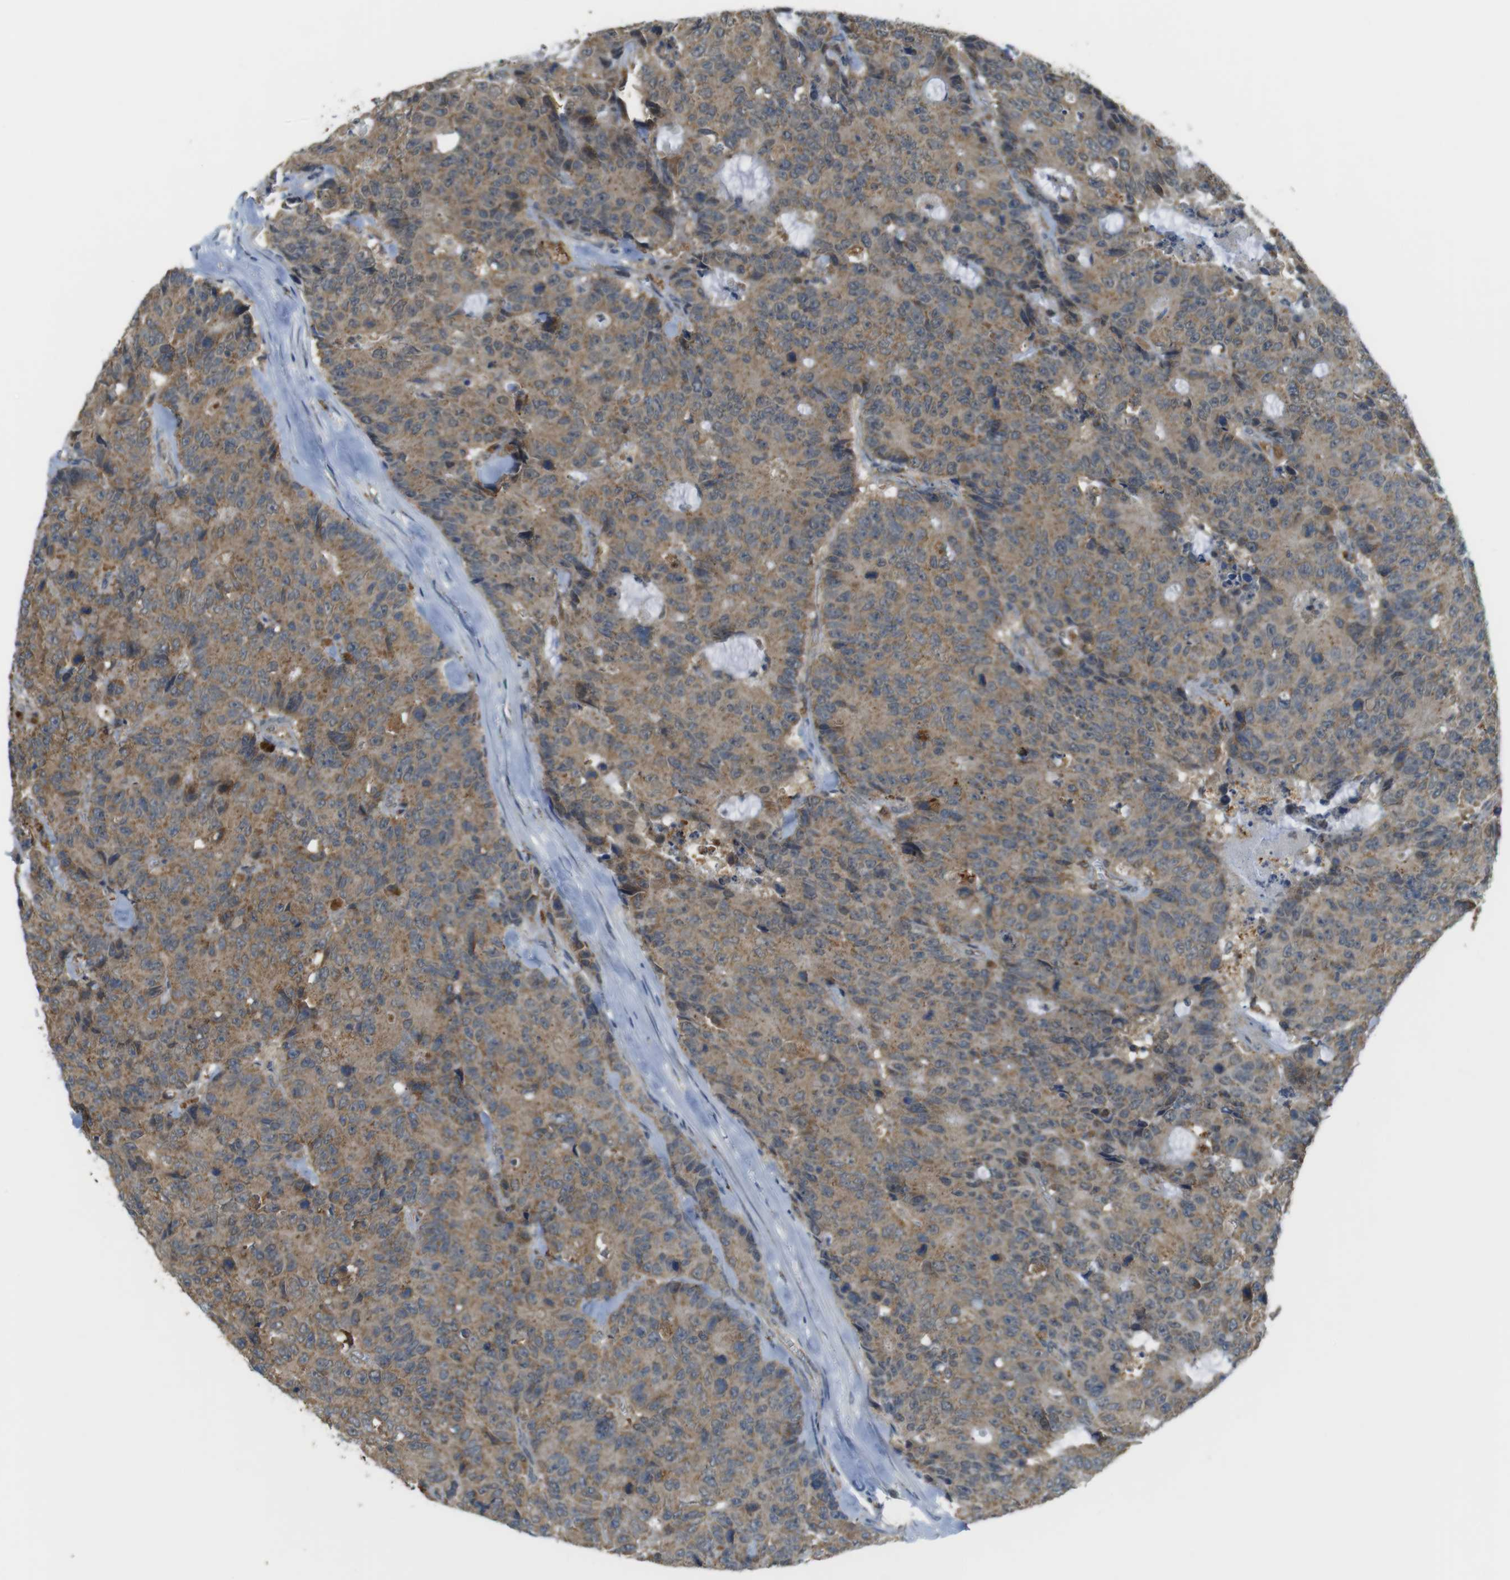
{"staining": {"intensity": "moderate", "quantity": ">75%", "location": "cytoplasmic/membranous"}, "tissue": "colorectal cancer", "cell_type": "Tumor cells", "image_type": "cancer", "snomed": [{"axis": "morphology", "description": "Adenocarcinoma, NOS"}, {"axis": "topography", "description": "Colon"}], "caption": "About >75% of tumor cells in human adenocarcinoma (colorectal) reveal moderate cytoplasmic/membranous protein staining as visualized by brown immunohistochemical staining.", "gene": "BRI3BP", "patient": {"sex": "female", "age": 86}}